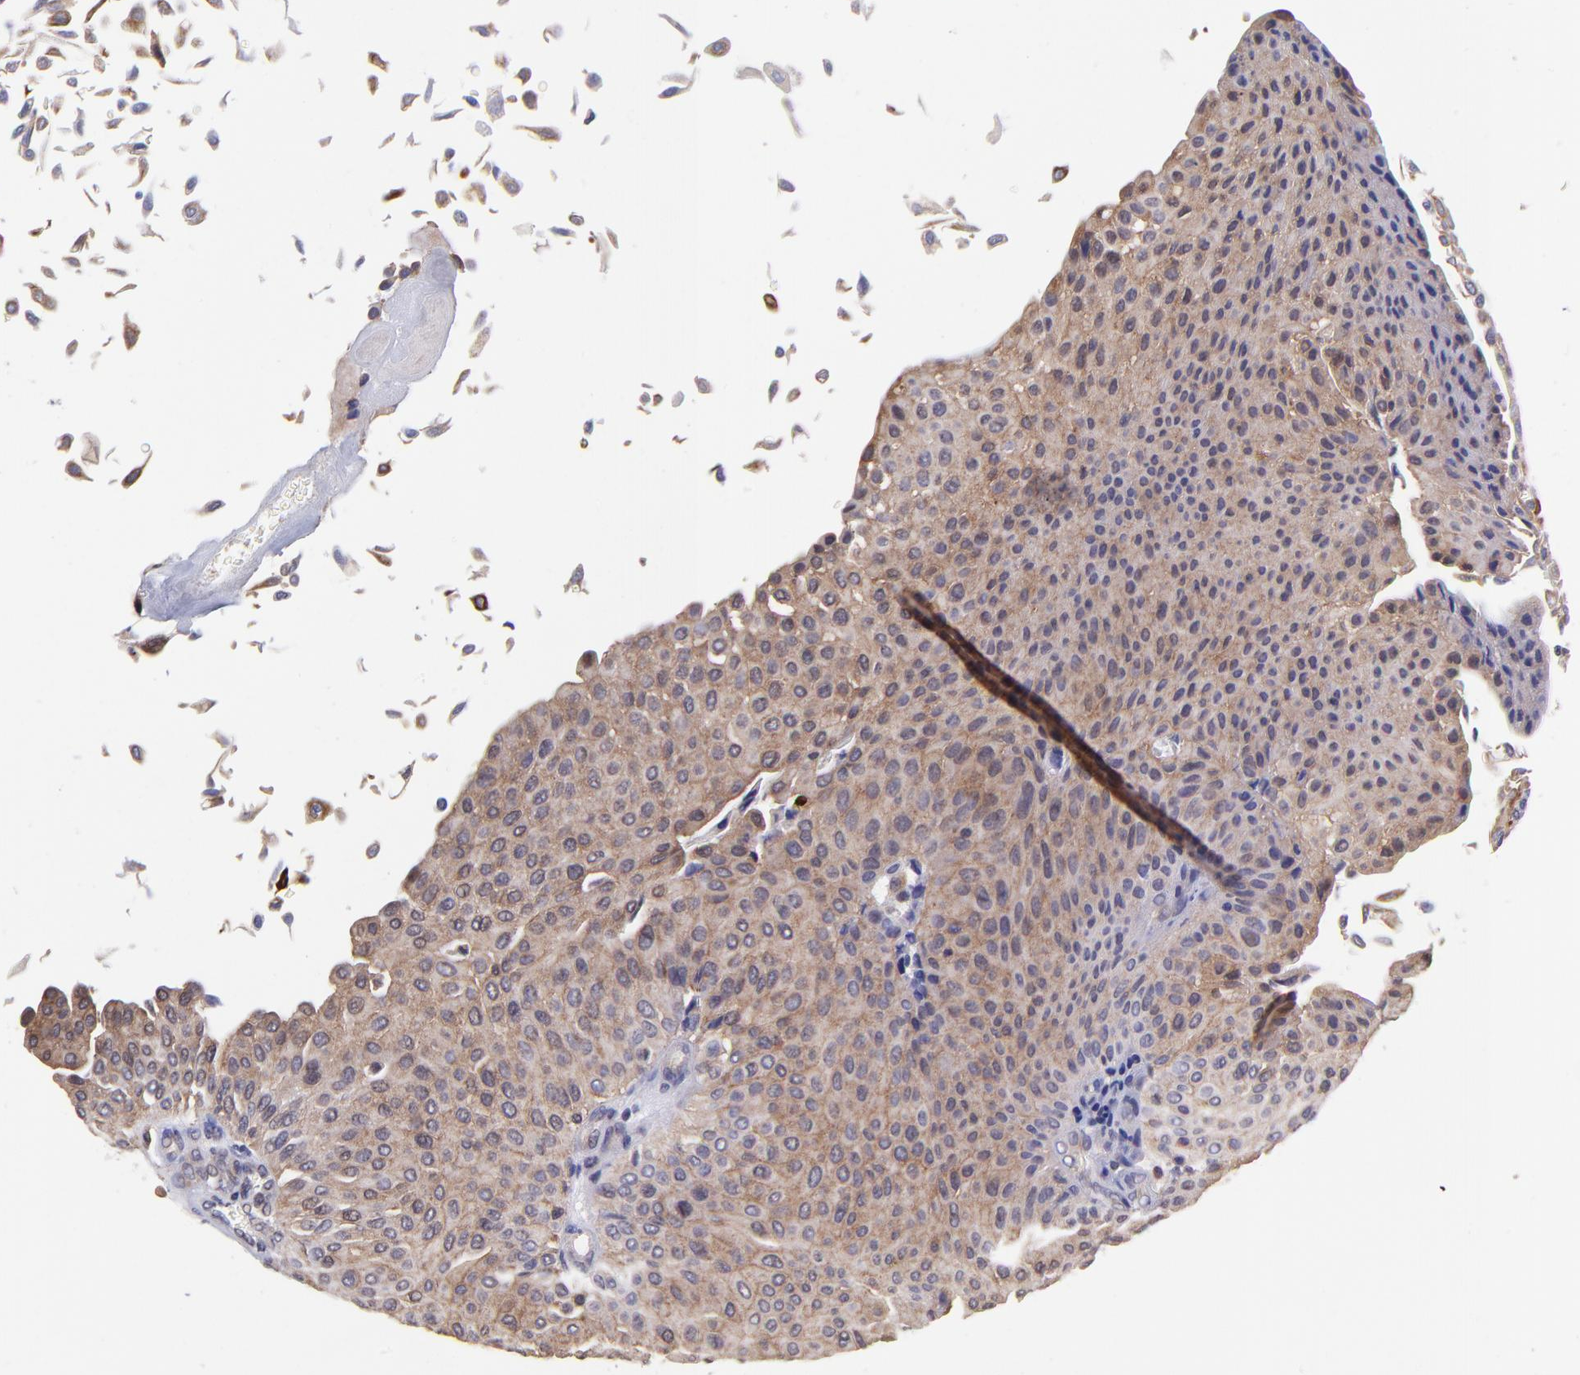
{"staining": {"intensity": "moderate", "quantity": ">75%", "location": "cytoplasmic/membranous"}, "tissue": "urothelial cancer", "cell_type": "Tumor cells", "image_type": "cancer", "snomed": [{"axis": "morphology", "description": "Urothelial carcinoma, Low grade"}, {"axis": "topography", "description": "Urinary bladder"}], "caption": "Immunohistochemical staining of low-grade urothelial carcinoma reveals medium levels of moderate cytoplasmic/membranous protein expression in about >75% of tumor cells.", "gene": "NSF", "patient": {"sex": "male", "age": 64}}